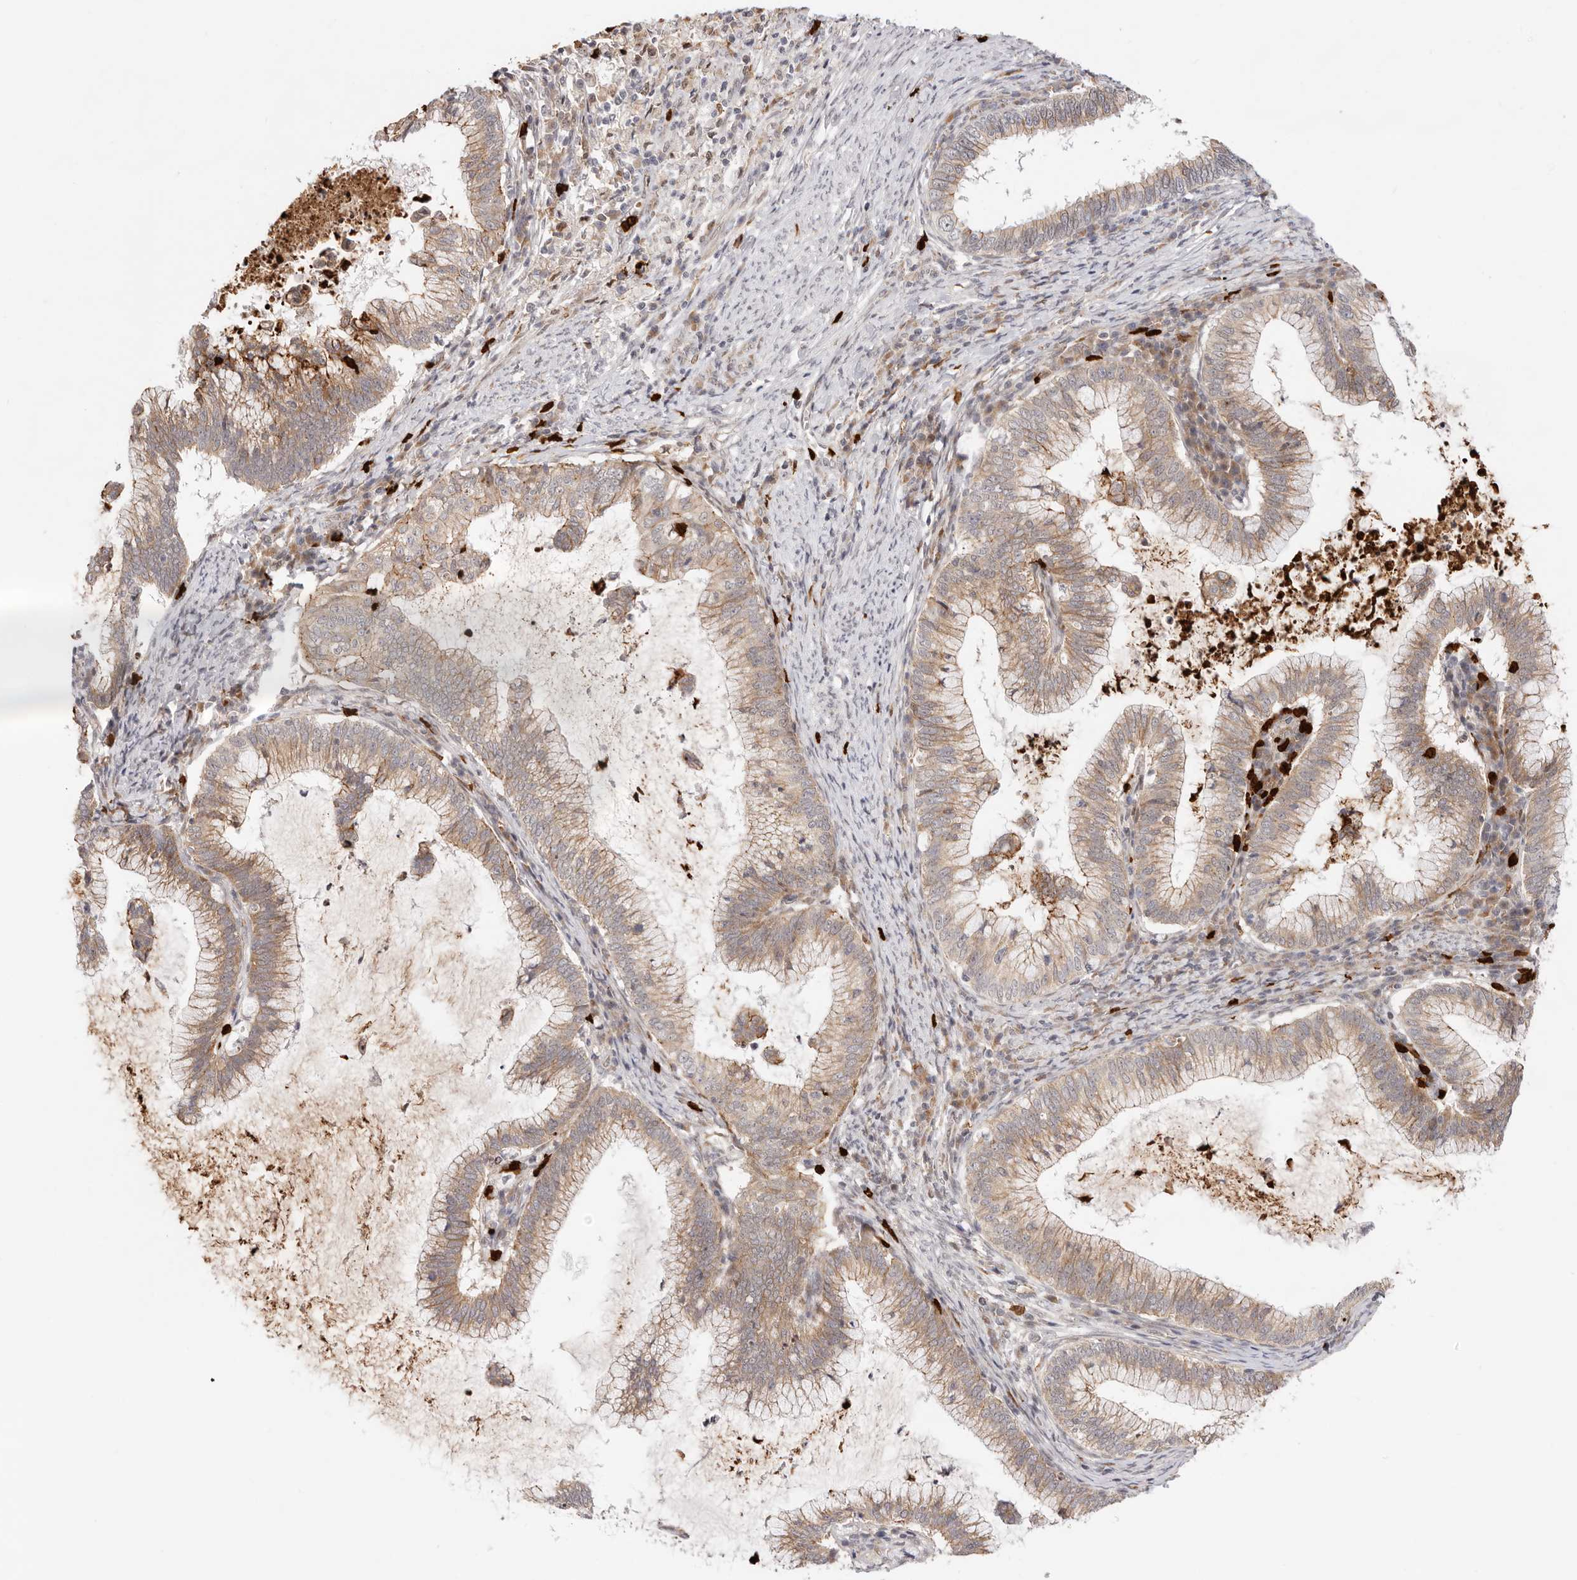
{"staining": {"intensity": "moderate", "quantity": ">75%", "location": "cytoplasmic/membranous"}, "tissue": "cervical cancer", "cell_type": "Tumor cells", "image_type": "cancer", "snomed": [{"axis": "morphology", "description": "Adenocarcinoma, NOS"}, {"axis": "topography", "description": "Cervix"}], "caption": "Protein expression analysis of human cervical adenocarcinoma reveals moderate cytoplasmic/membranous positivity in approximately >75% of tumor cells.", "gene": "AFDN", "patient": {"sex": "female", "age": 36}}